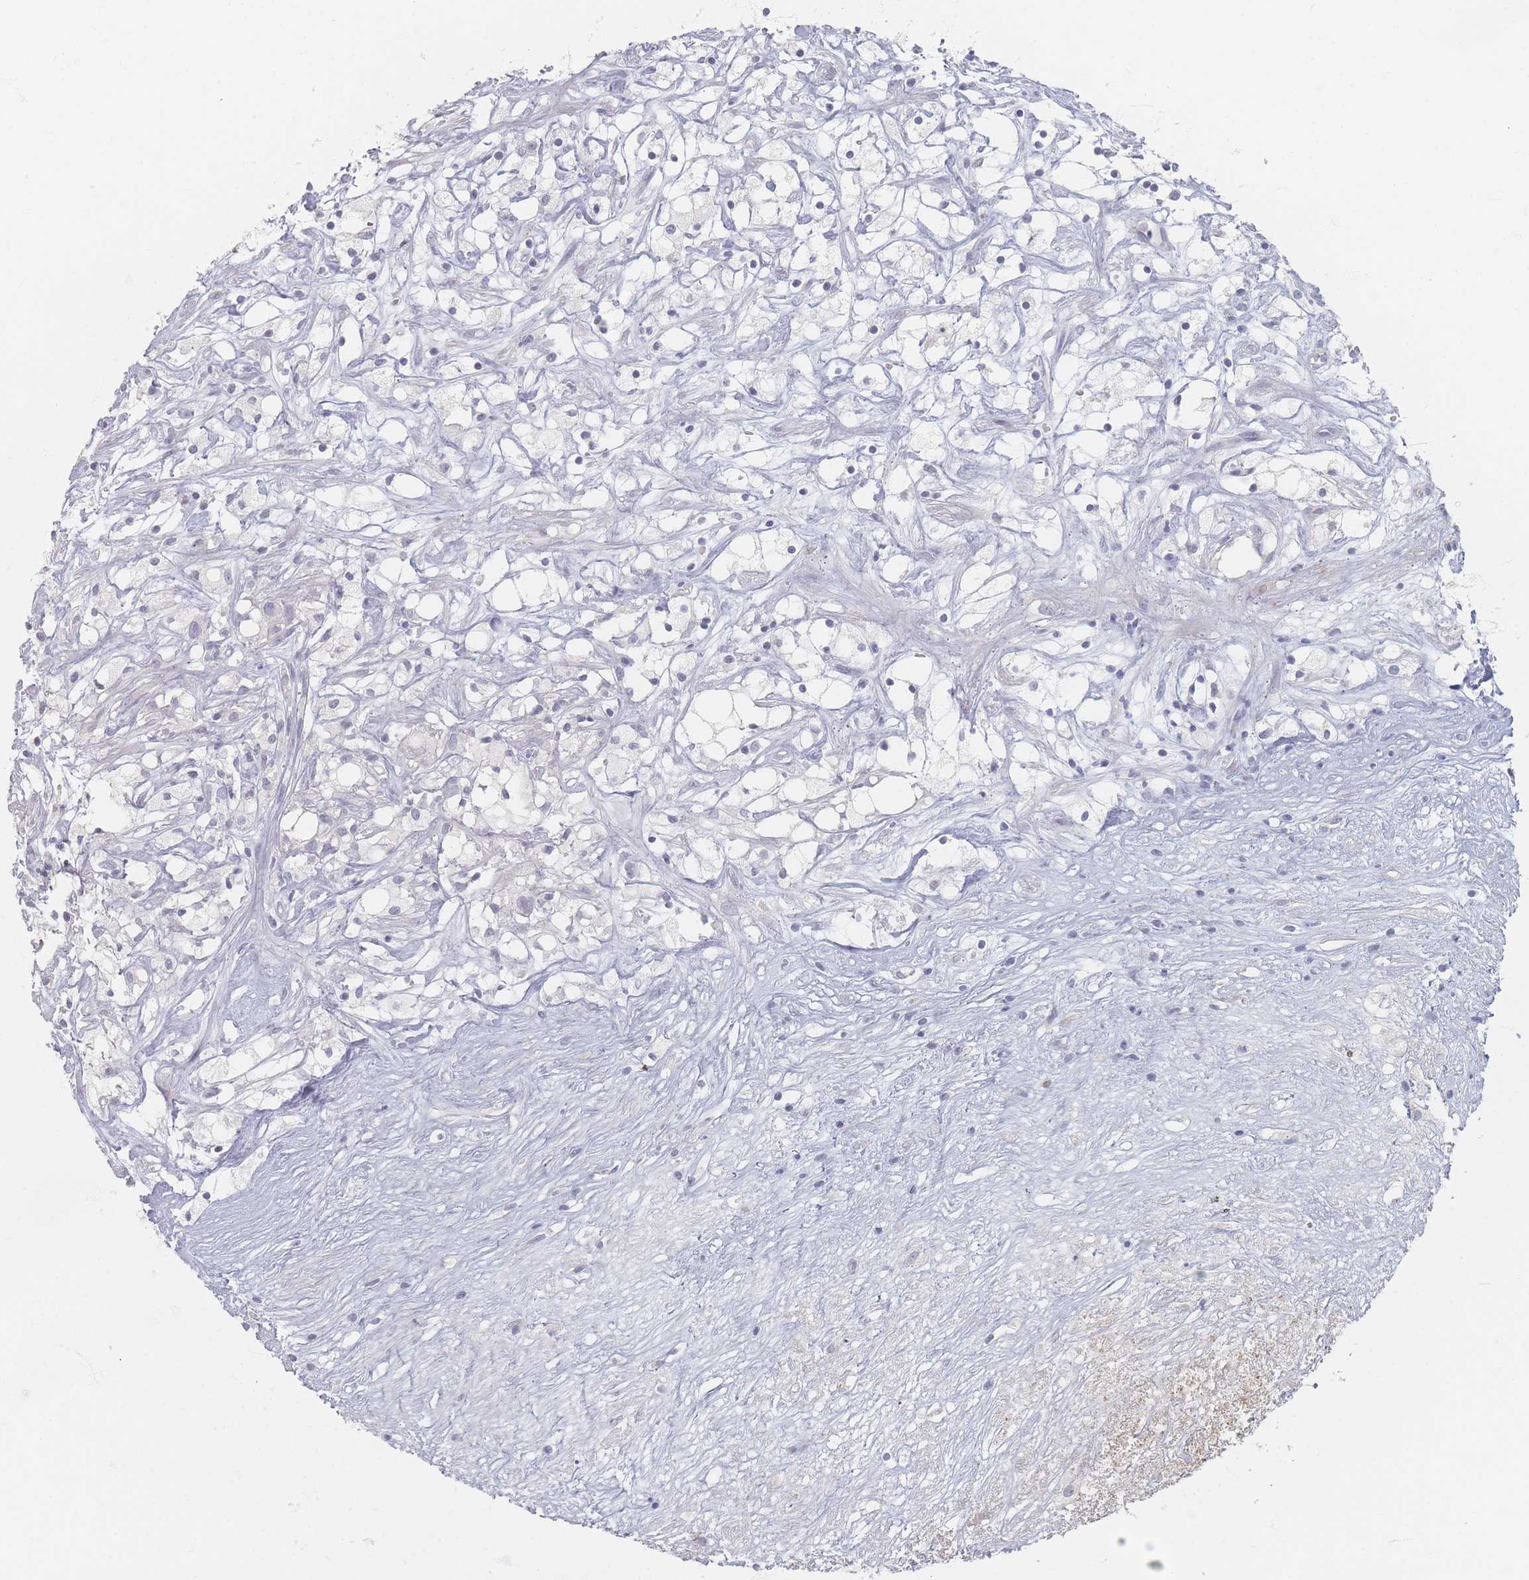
{"staining": {"intensity": "negative", "quantity": "none", "location": "none"}, "tissue": "renal cancer", "cell_type": "Tumor cells", "image_type": "cancer", "snomed": [{"axis": "morphology", "description": "Adenocarcinoma, NOS"}, {"axis": "topography", "description": "Kidney"}], "caption": "Tumor cells are negative for protein expression in human renal cancer. (Stains: DAB (3,3'-diaminobenzidine) IHC with hematoxylin counter stain, Microscopy: brightfield microscopy at high magnification).", "gene": "CD37", "patient": {"sex": "male", "age": 59}}